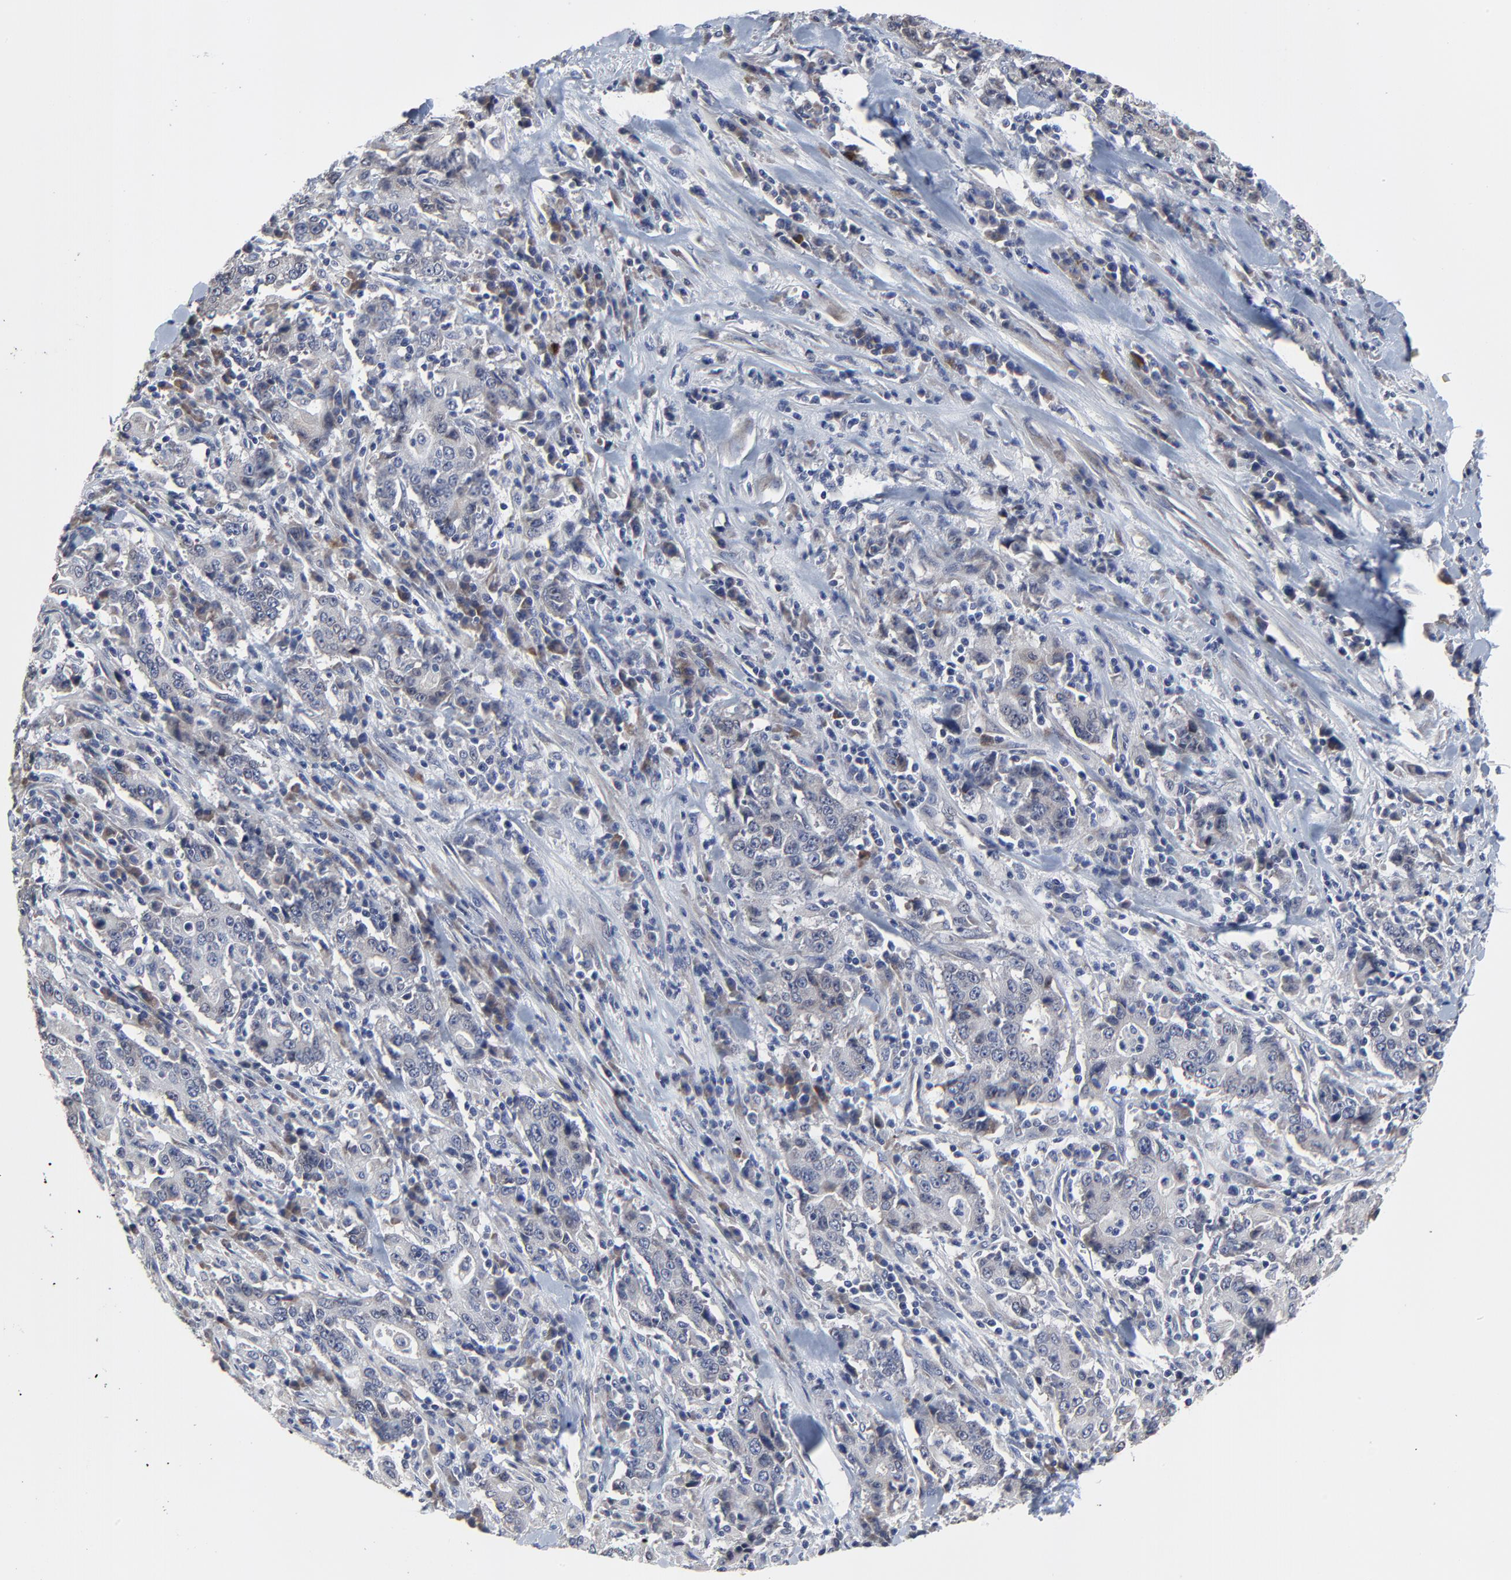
{"staining": {"intensity": "weak", "quantity": "<25%", "location": "cytoplasmic/membranous"}, "tissue": "stomach cancer", "cell_type": "Tumor cells", "image_type": "cancer", "snomed": [{"axis": "morphology", "description": "Normal tissue, NOS"}, {"axis": "morphology", "description": "Adenocarcinoma, NOS"}, {"axis": "topography", "description": "Stomach, upper"}, {"axis": "topography", "description": "Stomach"}], "caption": "Adenocarcinoma (stomach) was stained to show a protein in brown. There is no significant positivity in tumor cells. (DAB immunohistochemistry (IHC) visualized using brightfield microscopy, high magnification).", "gene": "NLGN3", "patient": {"sex": "male", "age": 59}}